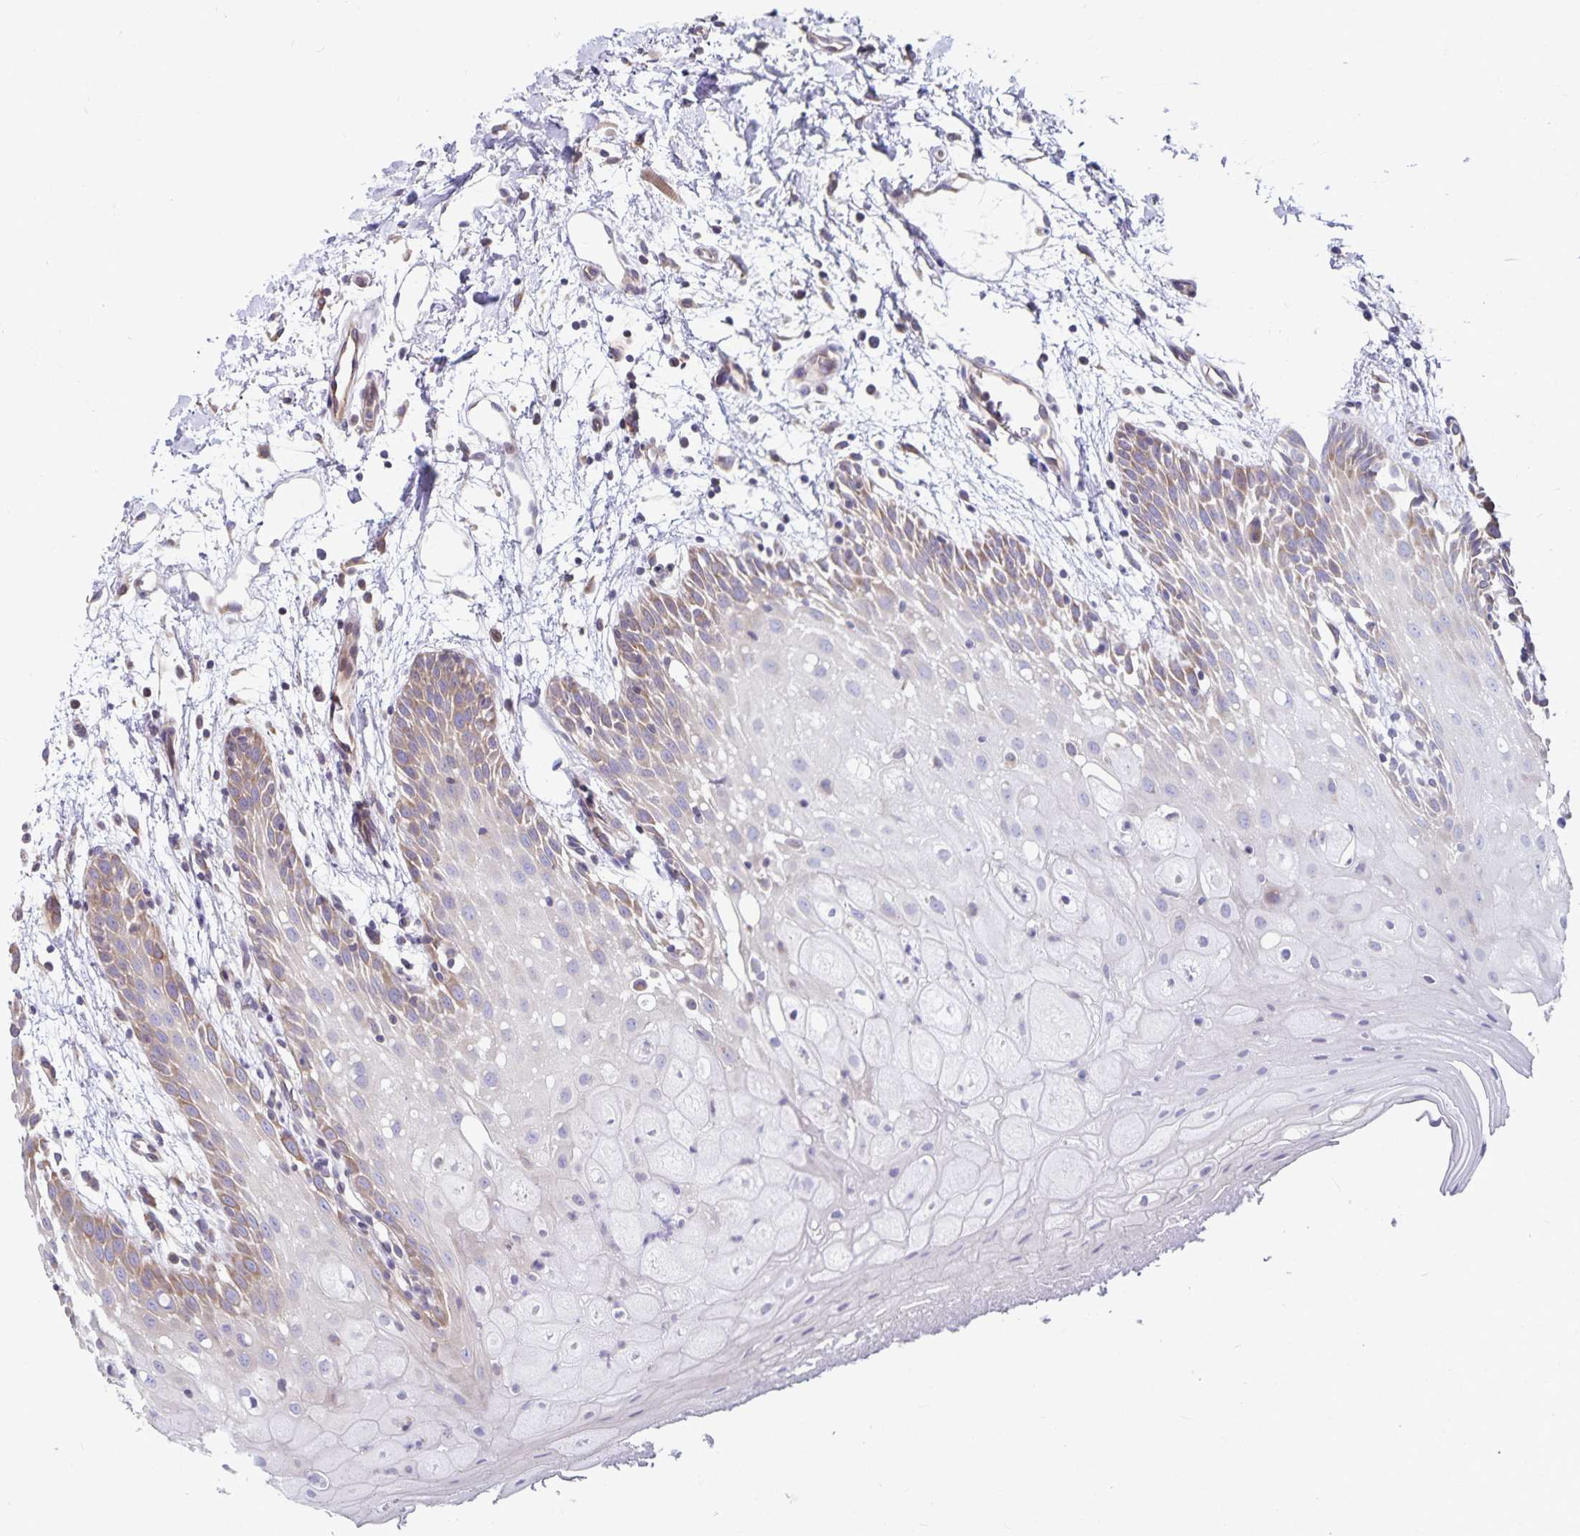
{"staining": {"intensity": "weak", "quantity": "25%-75%", "location": "cytoplasmic/membranous"}, "tissue": "oral mucosa", "cell_type": "Squamous epithelial cells", "image_type": "normal", "snomed": [{"axis": "morphology", "description": "Normal tissue, NOS"}, {"axis": "morphology", "description": "Squamous cell carcinoma, NOS"}, {"axis": "topography", "description": "Oral tissue"}, {"axis": "topography", "description": "Tounge, NOS"}, {"axis": "topography", "description": "Head-Neck"}], "caption": "The micrograph reveals staining of benign oral mucosa, revealing weak cytoplasmic/membranous protein staining (brown color) within squamous epithelial cells. (DAB (3,3'-diaminobenzidine) IHC, brown staining for protein, blue staining for nuclei).", "gene": "SEC62", "patient": {"sex": "male", "age": 62}}